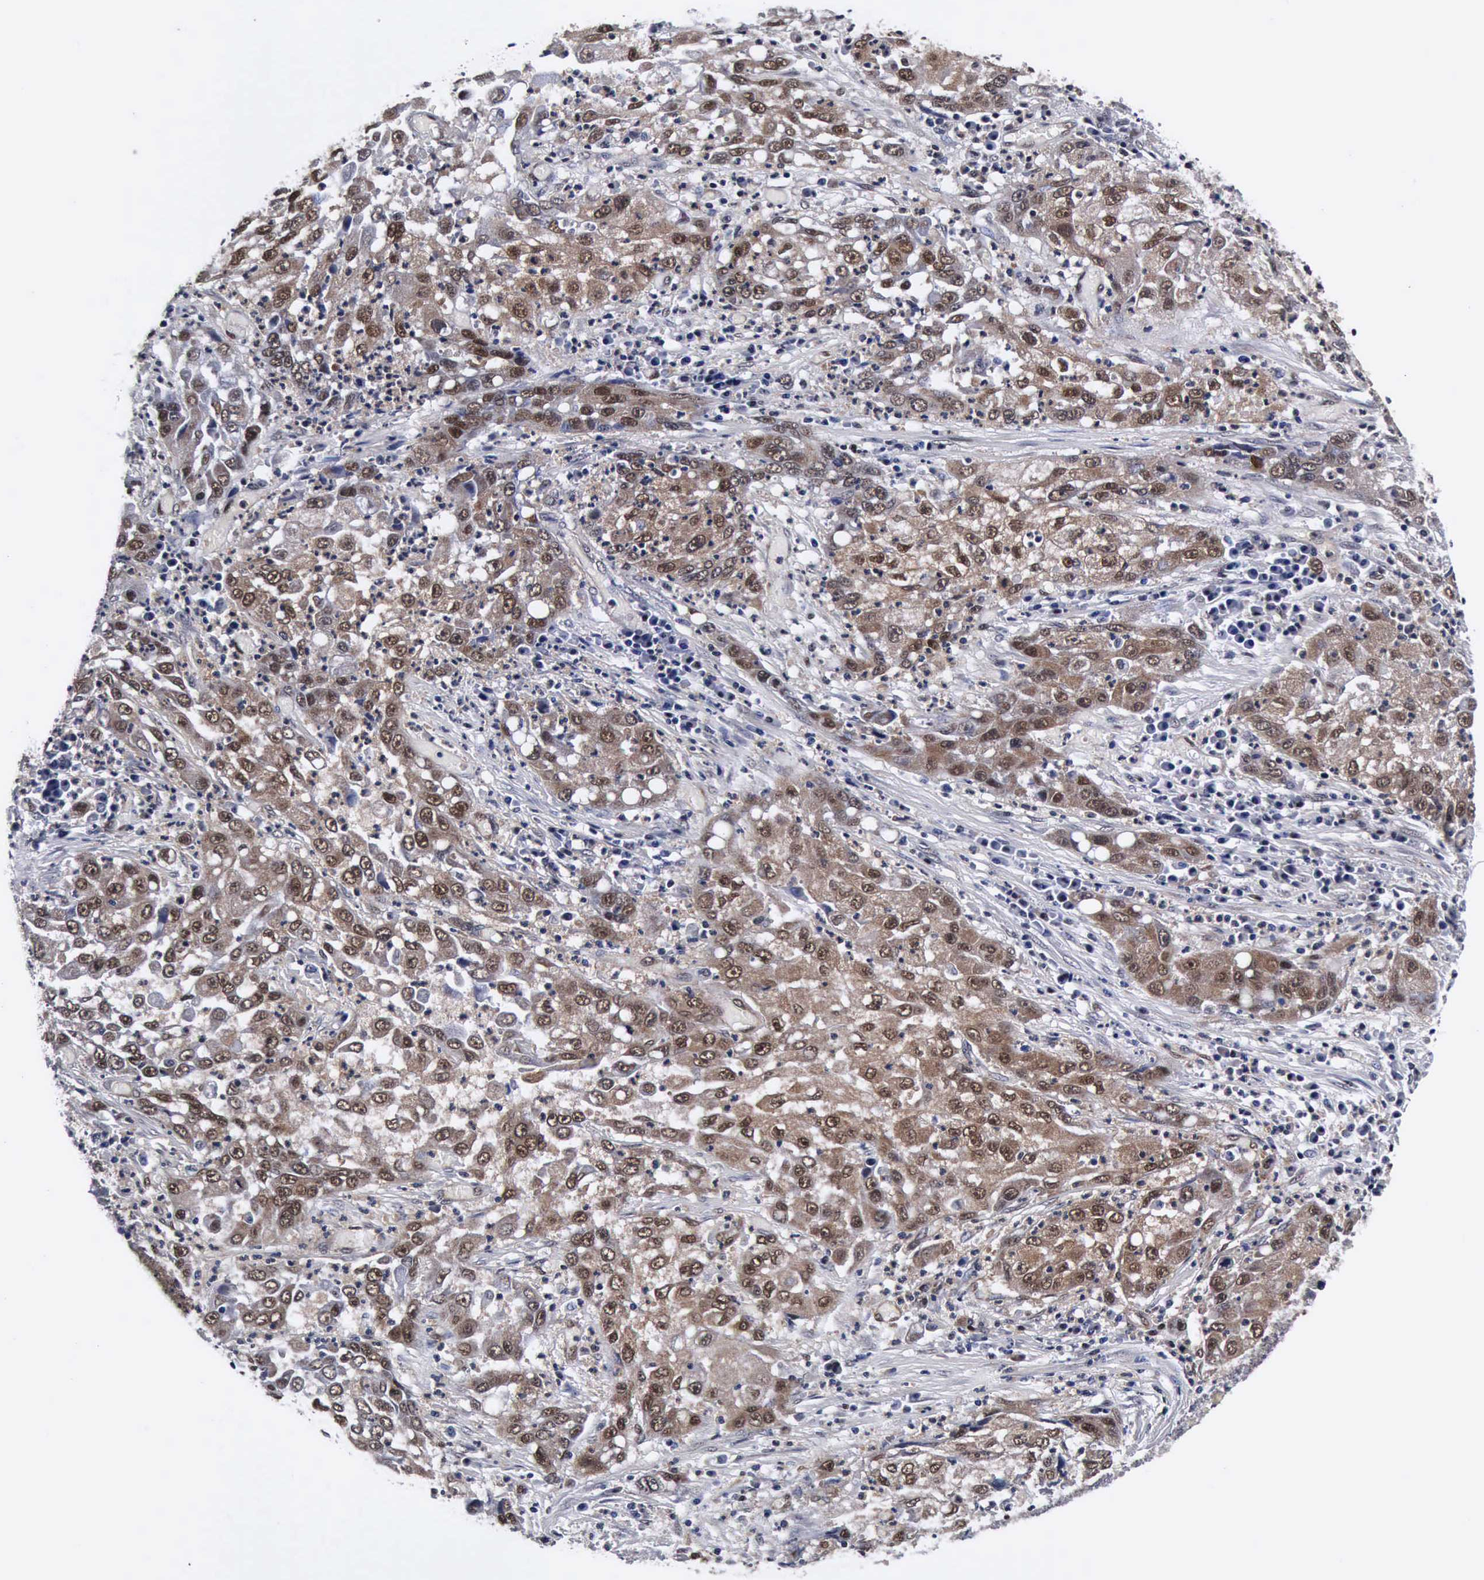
{"staining": {"intensity": "moderate", "quantity": ">75%", "location": "cytoplasmic/membranous,nuclear"}, "tissue": "cervical cancer", "cell_type": "Tumor cells", "image_type": "cancer", "snomed": [{"axis": "morphology", "description": "Squamous cell carcinoma, NOS"}, {"axis": "topography", "description": "Cervix"}], "caption": "Cervical cancer tissue reveals moderate cytoplasmic/membranous and nuclear staining in approximately >75% of tumor cells, visualized by immunohistochemistry.", "gene": "UBC", "patient": {"sex": "female", "age": 36}}